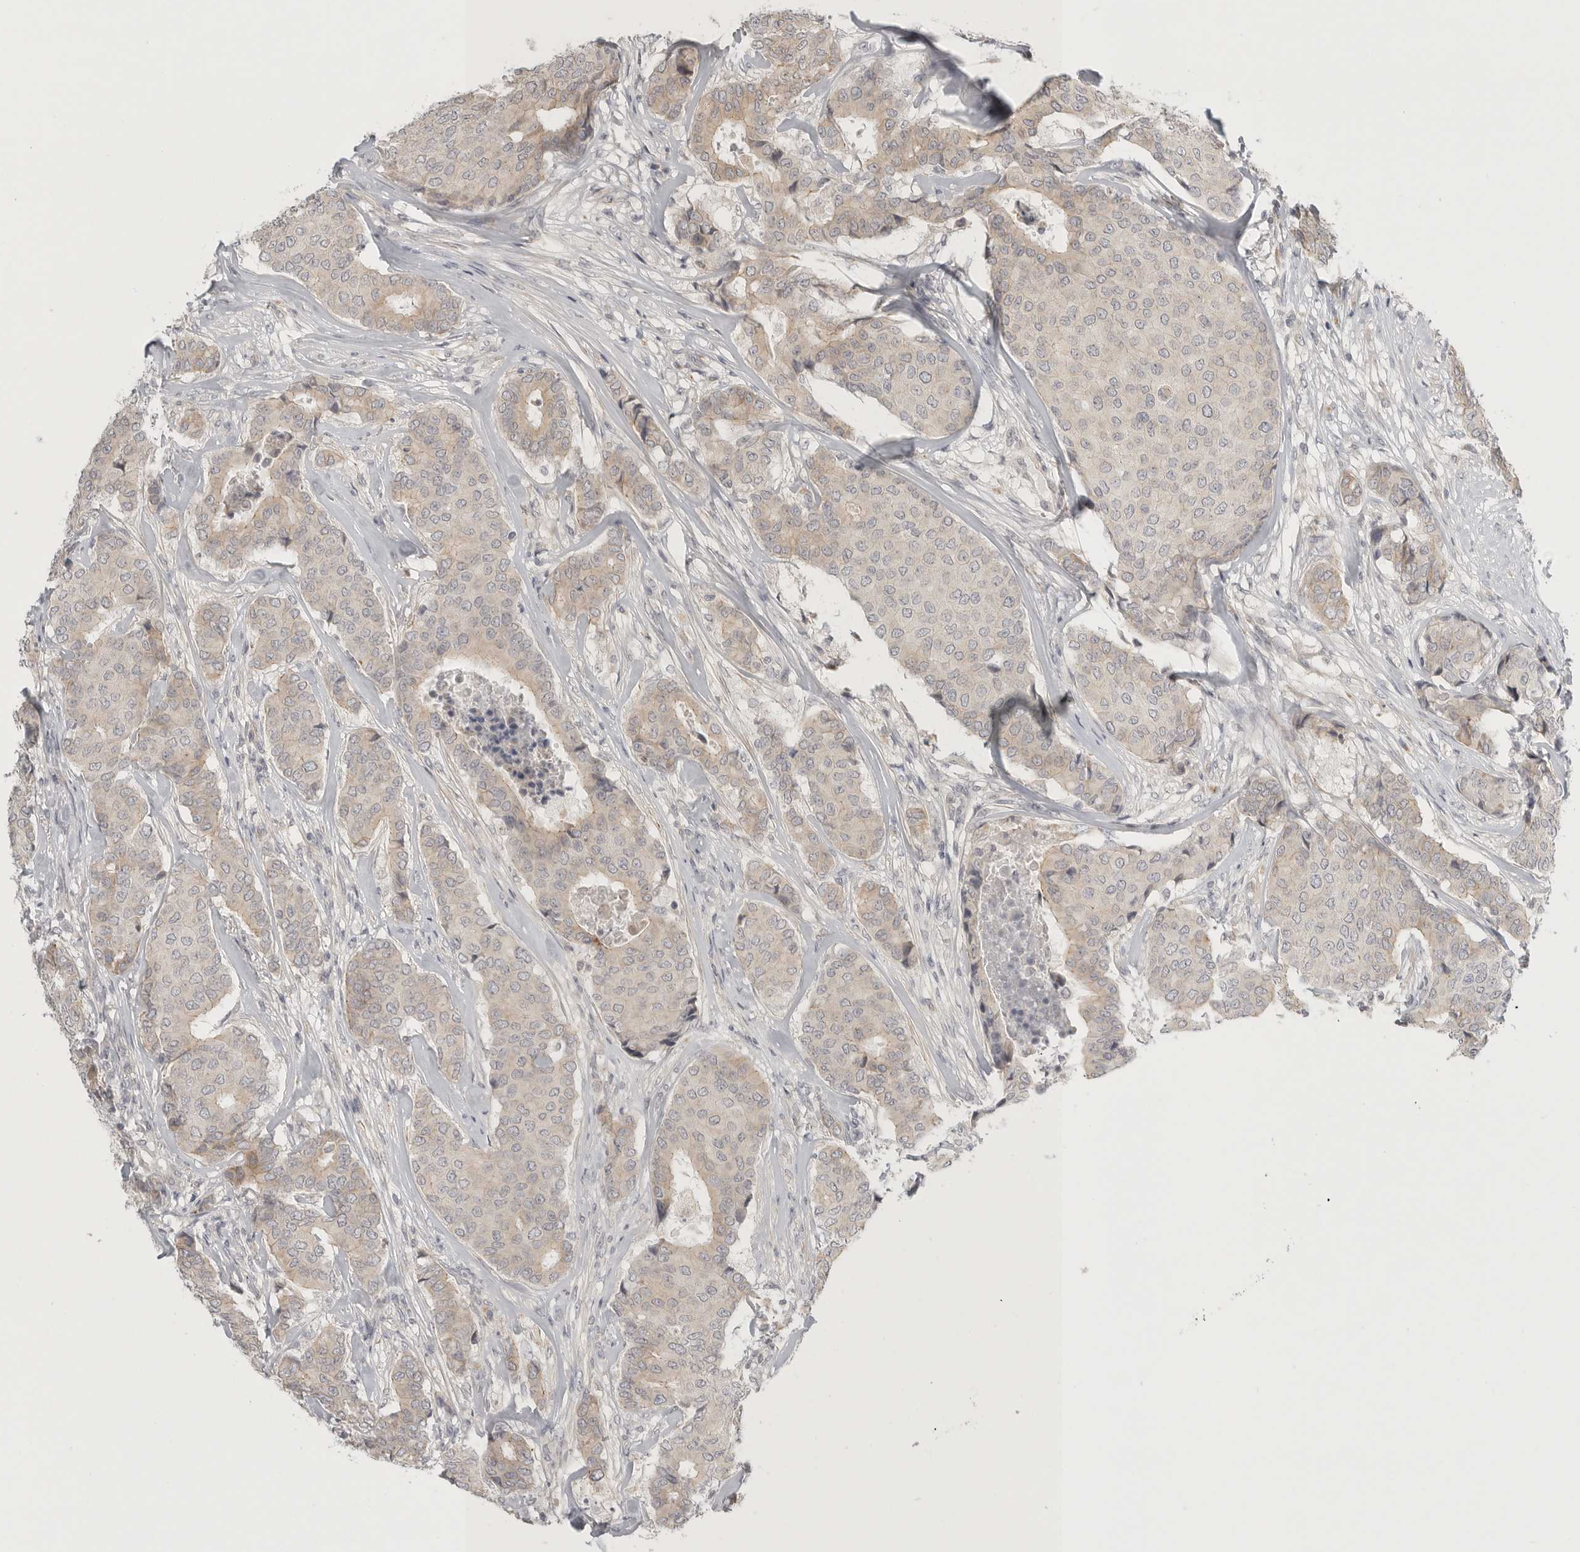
{"staining": {"intensity": "weak", "quantity": "<25%", "location": "cytoplasmic/membranous"}, "tissue": "breast cancer", "cell_type": "Tumor cells", "image_type": "cancer", "snomed": [{"axis": "morphology", "description": "Duct carcinoma"}, {"axis": "topography", "description": "Breast"}], "caption": "DAB immunohistochemical staining of human breast cancer demonstrates no significant positivity in tumor cells.", "gene": "STAB2", "patient": {"sex": "female", "age": 75}}